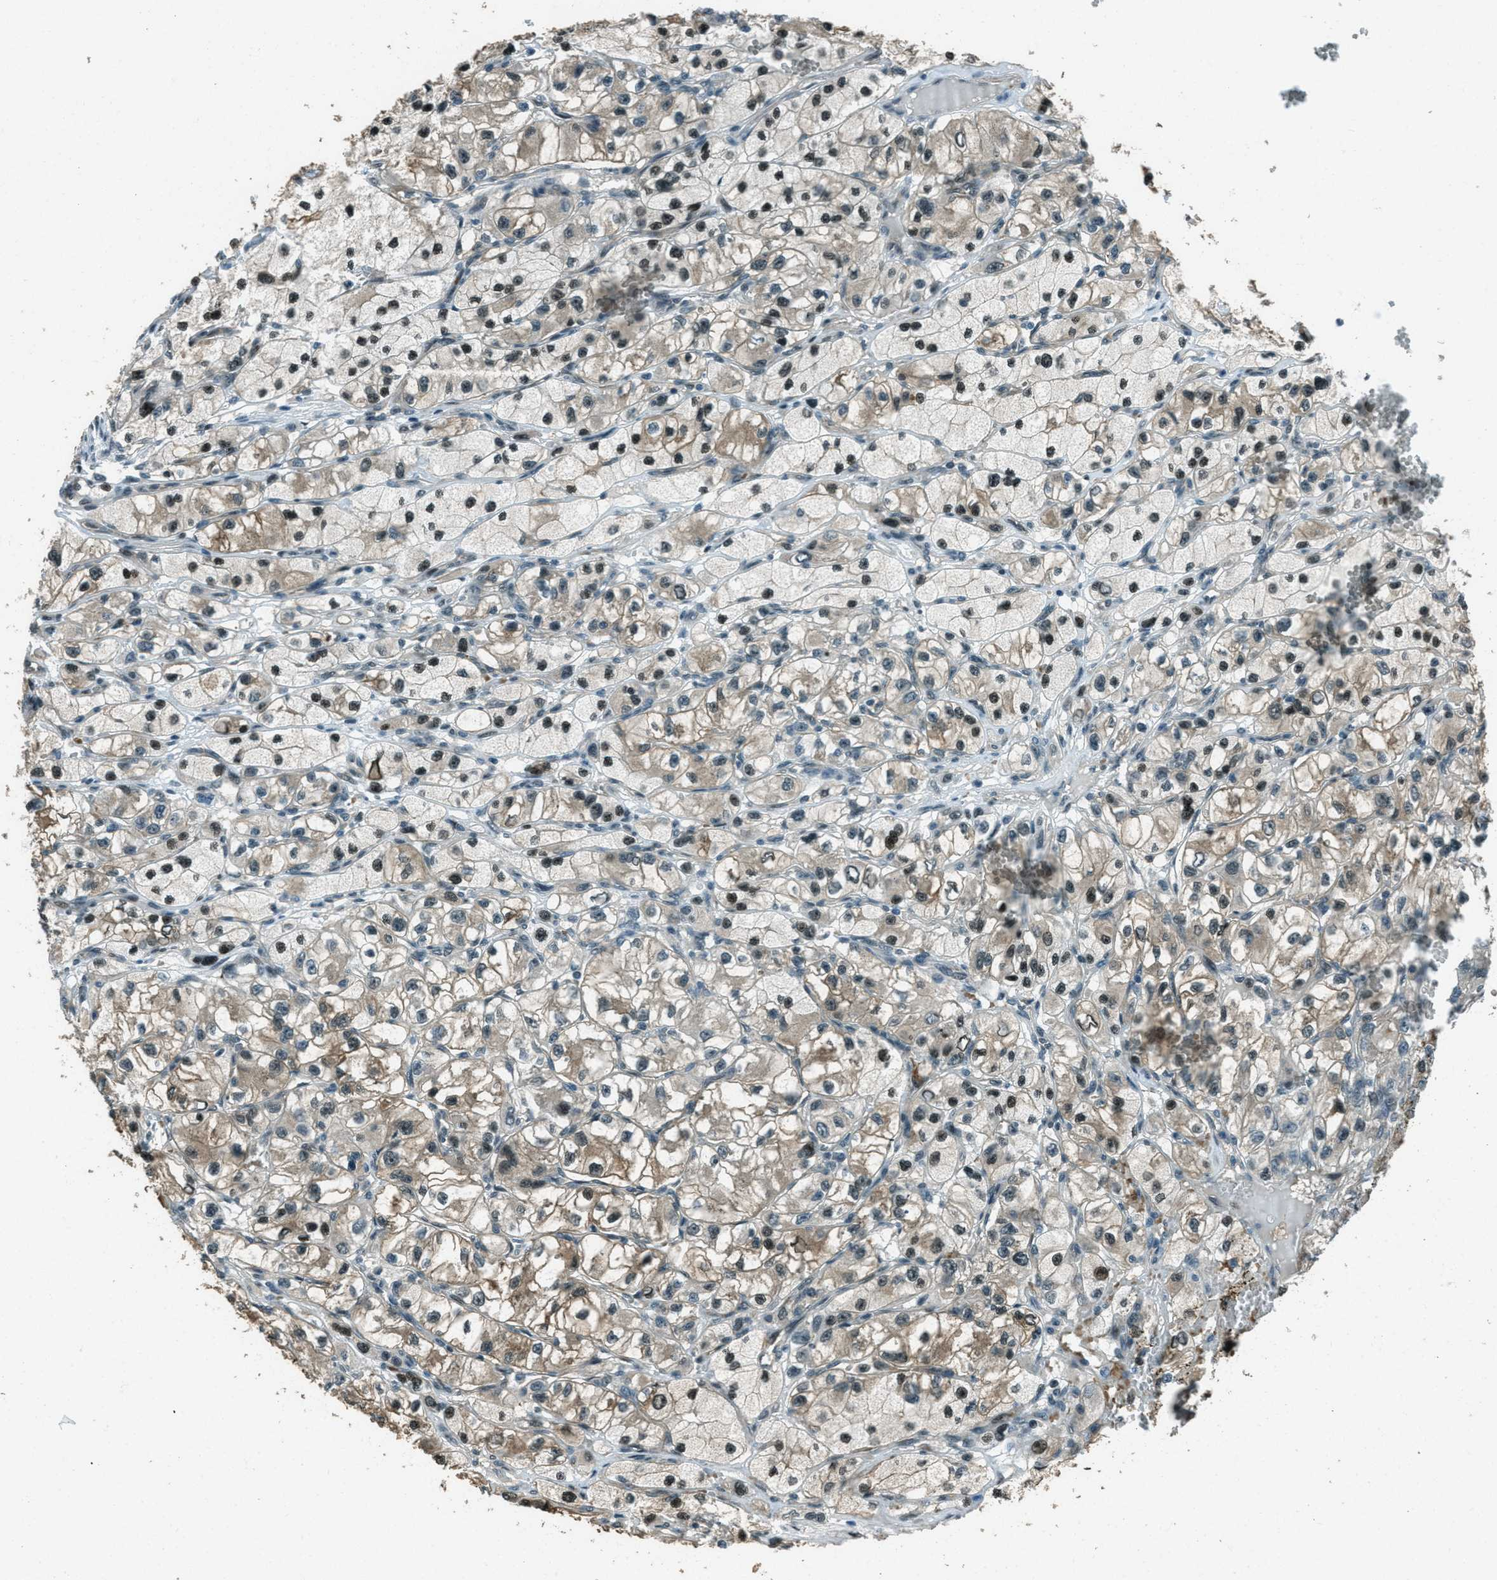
{"staining": {"intensity": "weak", "quantity": "25%-75%", "location": "cytoplasmic/membranous,nuclear"}, "tissue": "renal cancer", "cell_type": "Tumor cells", "image_type": "cancer", "snomed": [{"axis": "morphology", "description": "Adenocarcinoma, NOS"}, {"axis": "topography", "description": "Kidney"}], "caption": "DAB (3,3'-diaminobenzidine) immunohistochemical staining of human renal cancer exhibits weak cytoplasmic/membranous and nuclear protein expression in approximately 25%-75% of tumor cells.", "gene": "TARDBP", "patient": {"sex": "female", "age": 57}}